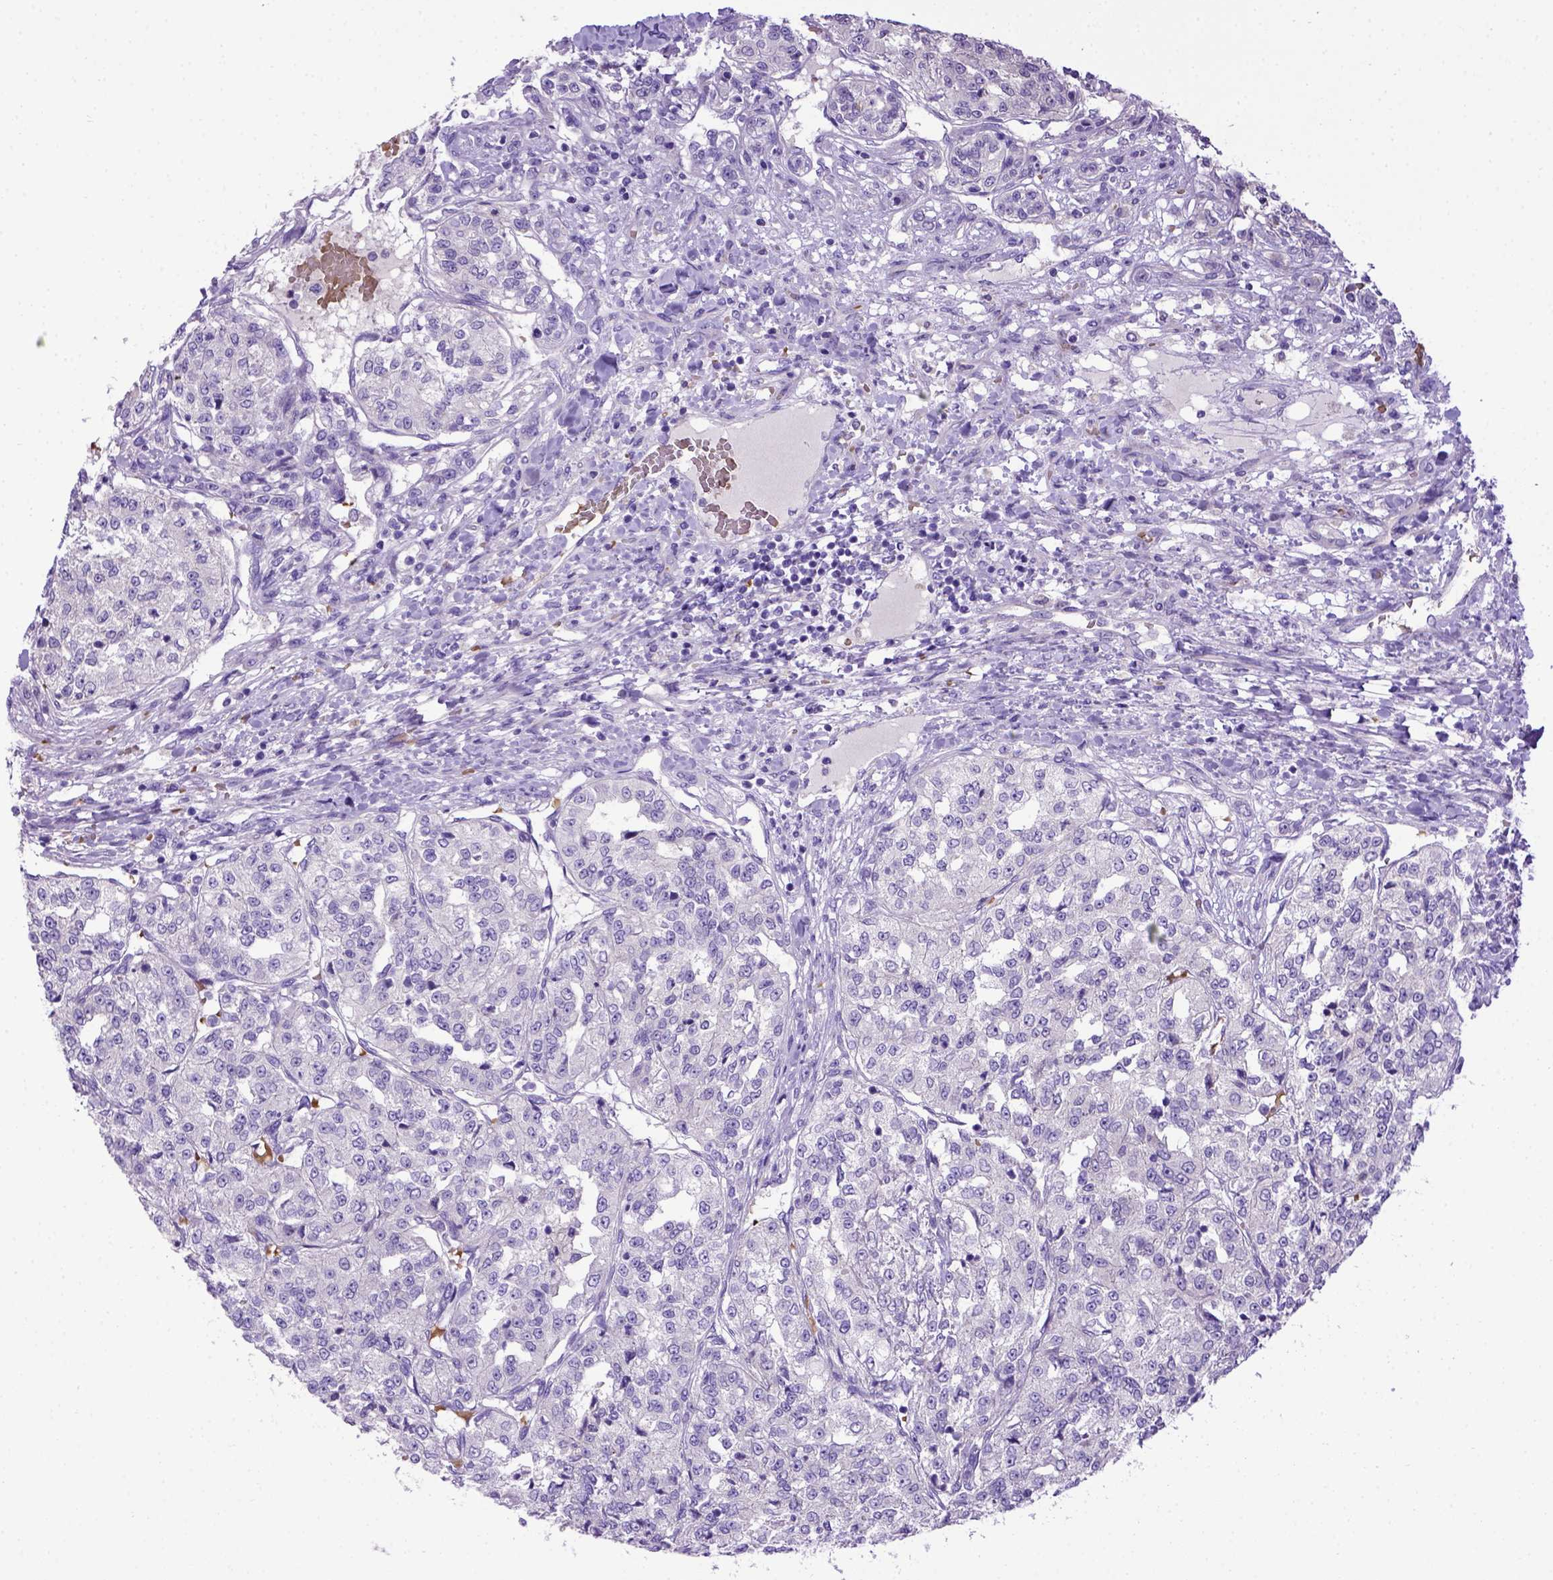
{"staining": {"intensity": "negative", "quantity": "none", "location": "none"}, "tissue": "renal cancer", "cell_type": "Tumor cells", "image_type": "cancer", "snomed": [{"axis": "morphology", "description": "Adenocarcinoma, NOS"}, {"axis": "topography", "description": "Kidney"}], "caption": "High magnification brightfield microscopy of adenocarcinoma (renal) stained with DAB (3,3'-diaminobenzidine) (brown) and counterstained with hematoxylin (blue): tumor cells show no significant positivity.", "gene": "ADAM12", "patient": {"sex": "female", "age": 63}}